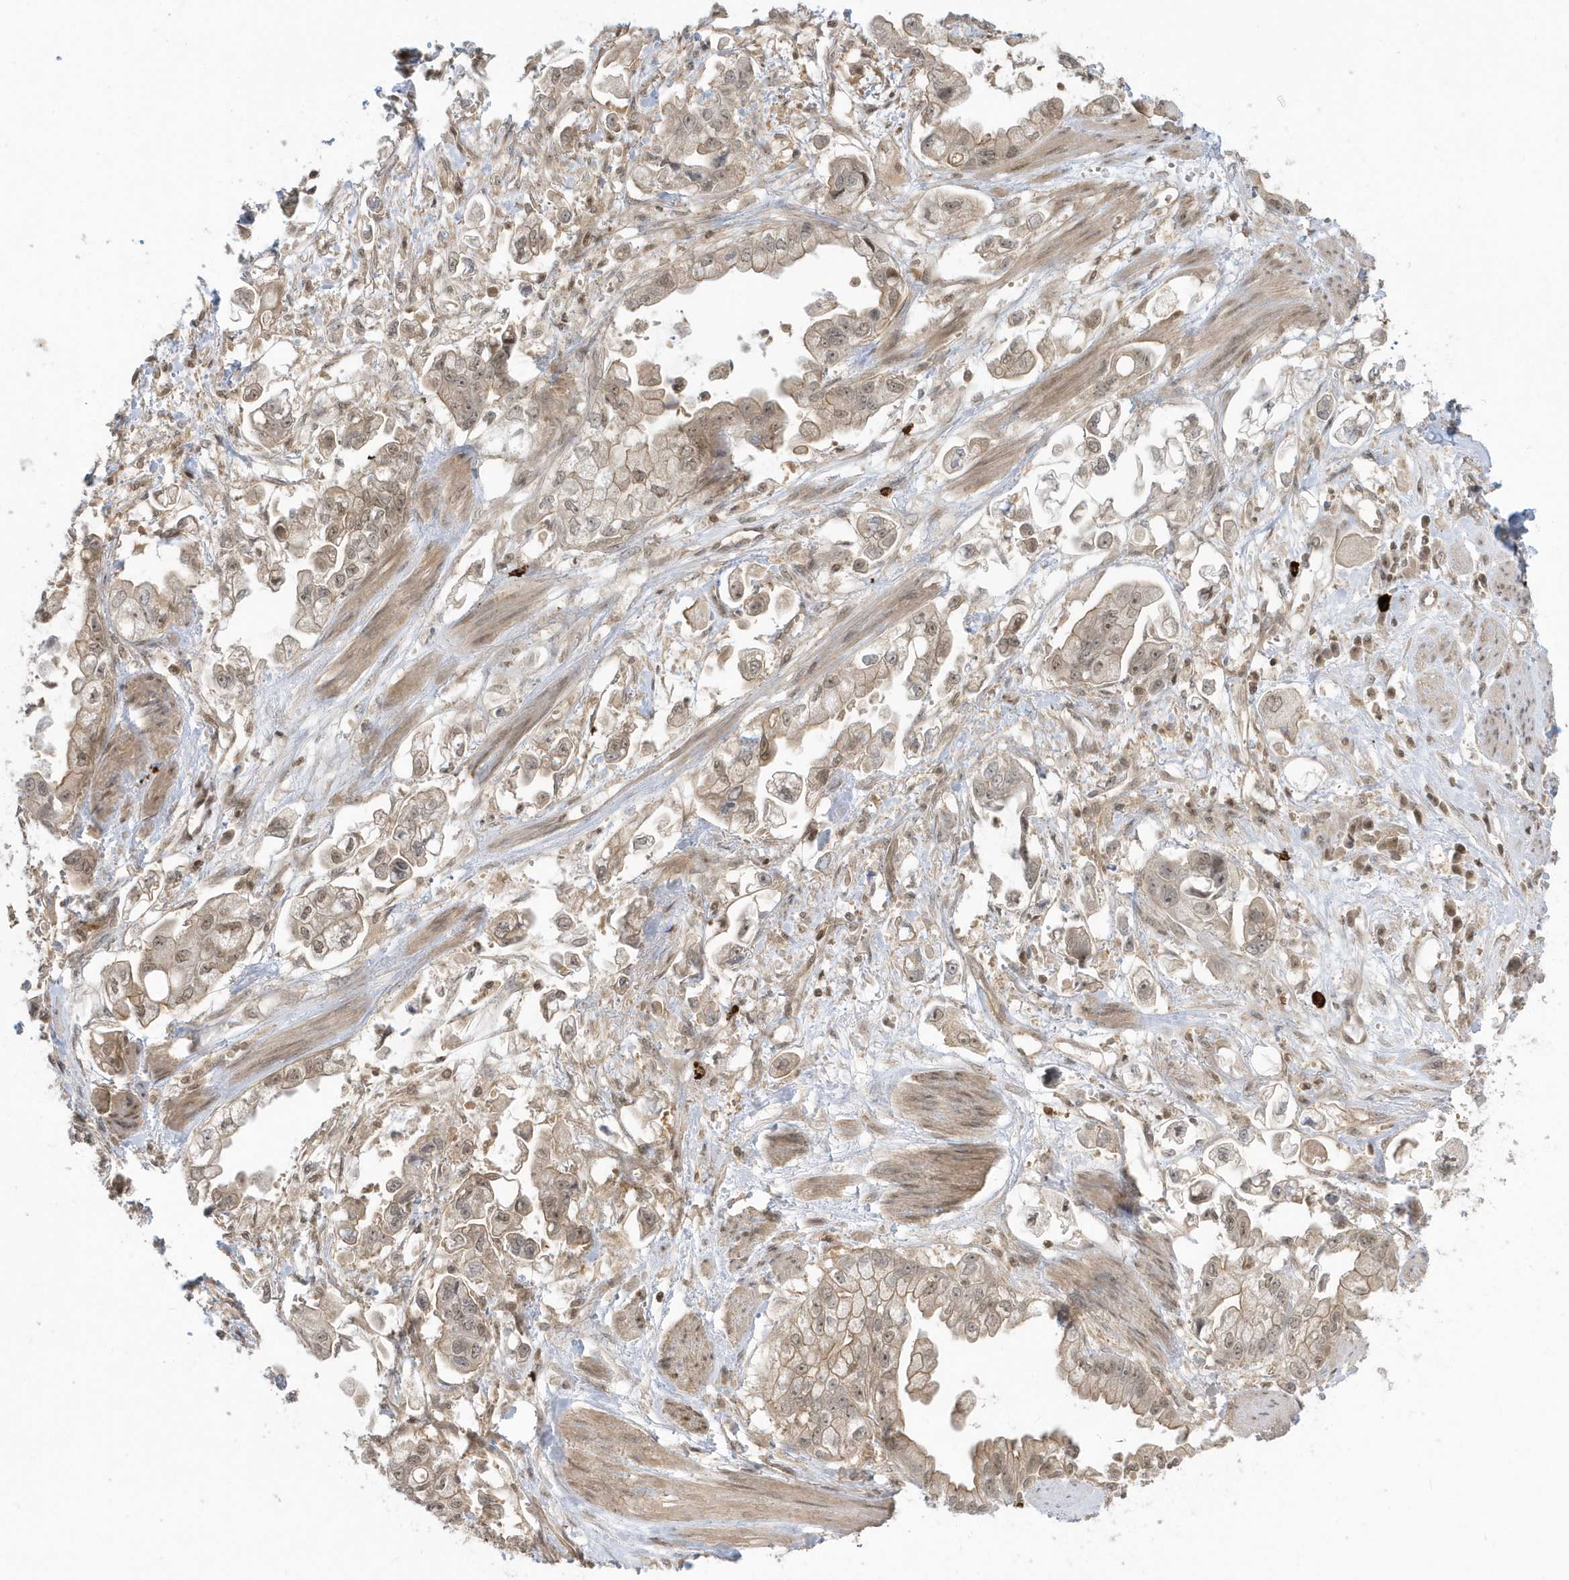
{"staining": {"intensity": "weak", "quantity": "25%-75%", "location": "nuclear"}, "tissue": "stomach cancer", "cell_type": "Tumor cells", "image_type": "cancer", "snomed": [{"axis": "morphology", "description": "Adenocarcinoma, NOS"}, {"axis": "topography", "description": "Stomach"}], "caption": "A high-resolution image shows immunohistochemistry staining of stomach cancer (adenocarcinoma), which shows weak nuclear positivity in about 25%-75% of tumor cells. (DAB (3,3'-diaminobenzidine) IHC with brightfield microscopy, high magnification).", "gene": "PPP1R7", "patient": {"sex": "male", "age": 62}}